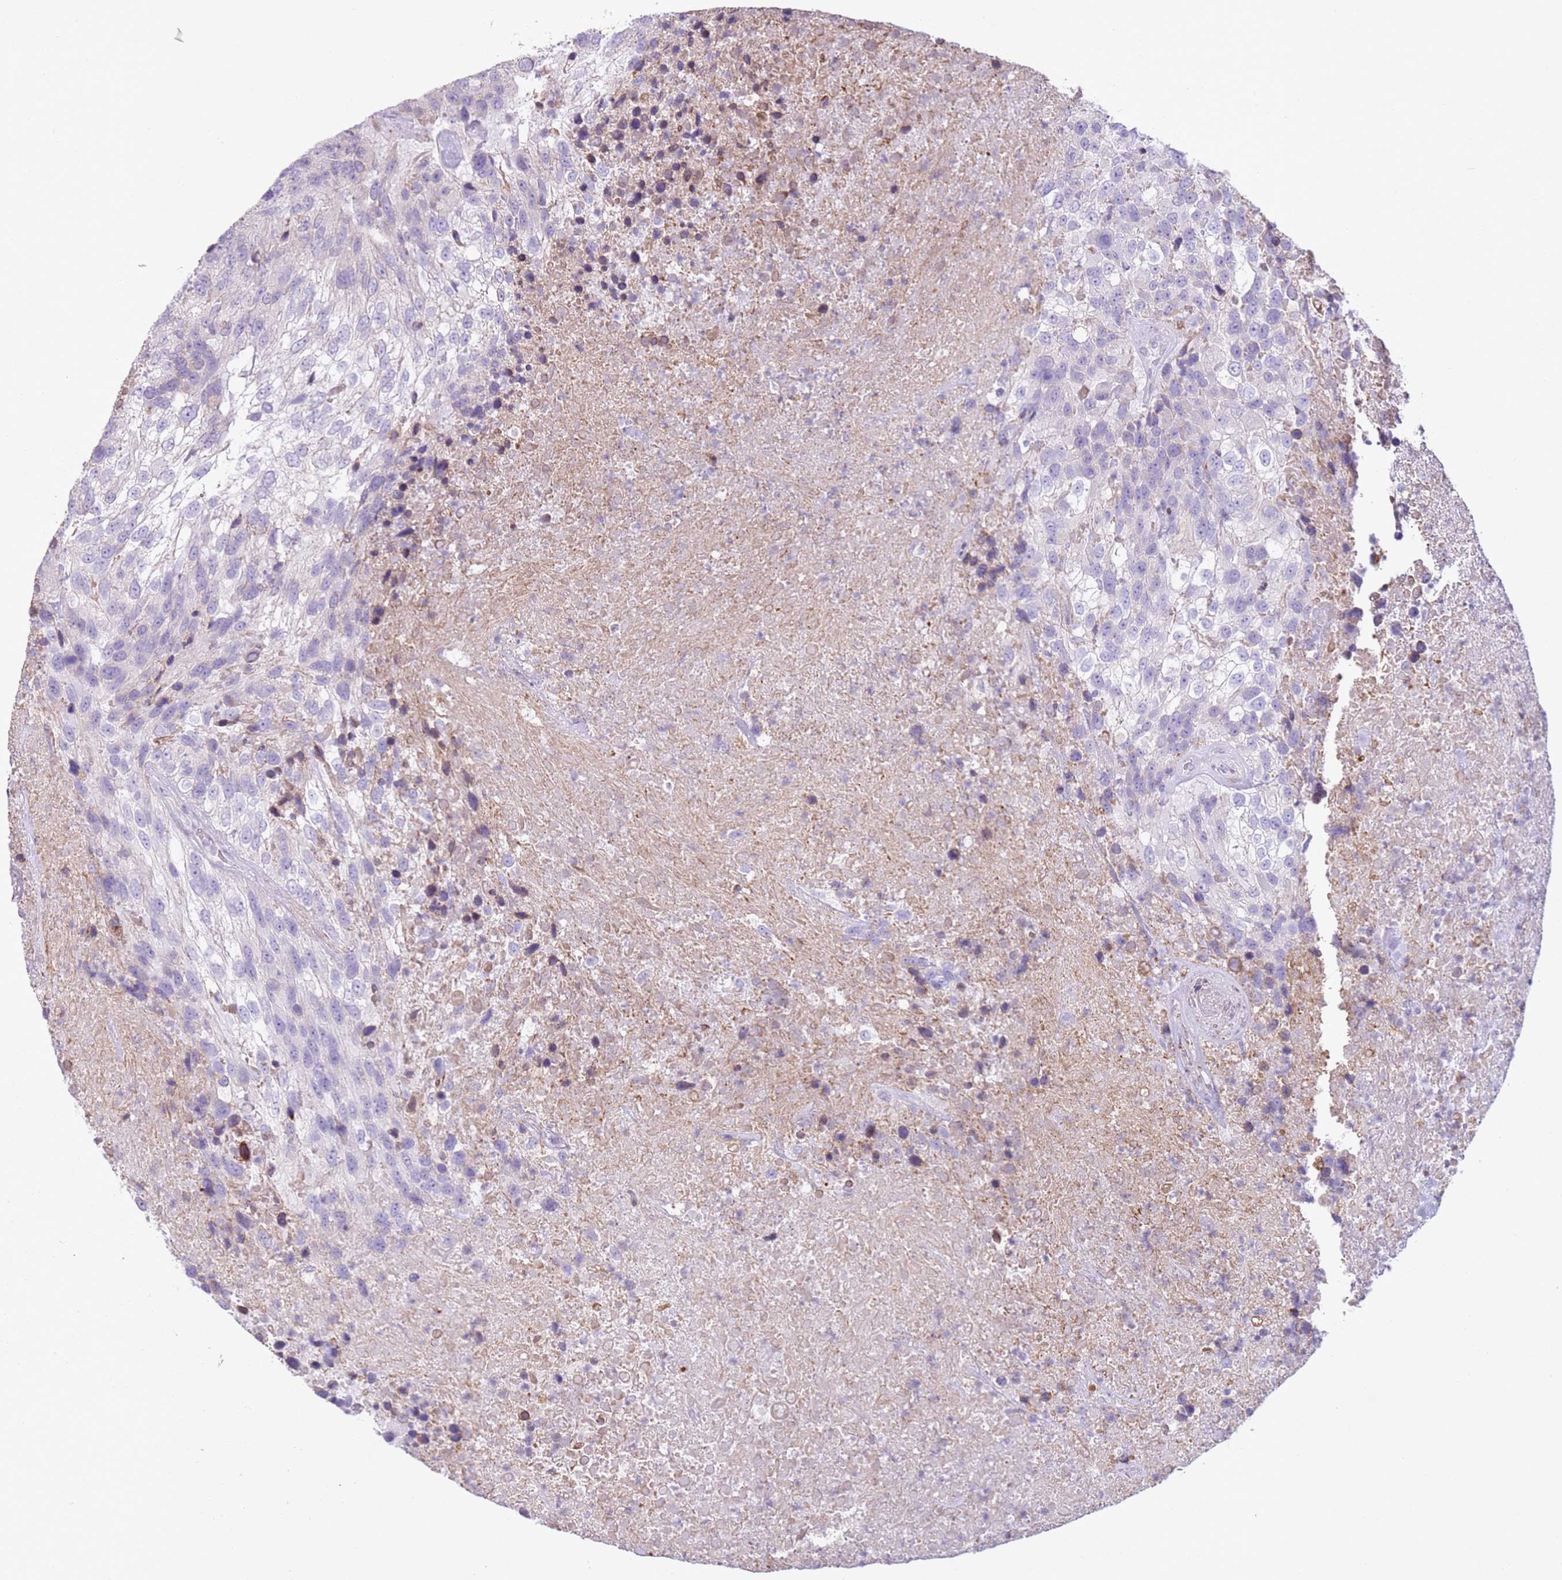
{"staining": {"intensity": "negative", "quantity": "none", "location": "none"}, "tissue": "urothelial cancer", "cell_type": "Tumor cells", "image_type": "cancer", "snomed": [{"axis": "morphology", "description": "Urothelial carcinoma, High grade"}, {"axis": "topography", "description": "Urinary bladder"}], "caption": "Photomicrograph shows no protein staining in tumor cells of urothelial carcinoma (high-grade) tissue. Nuclei are stained in blue.", "gene": "OAF", "patient": {"sex": "female", "age": 70}}